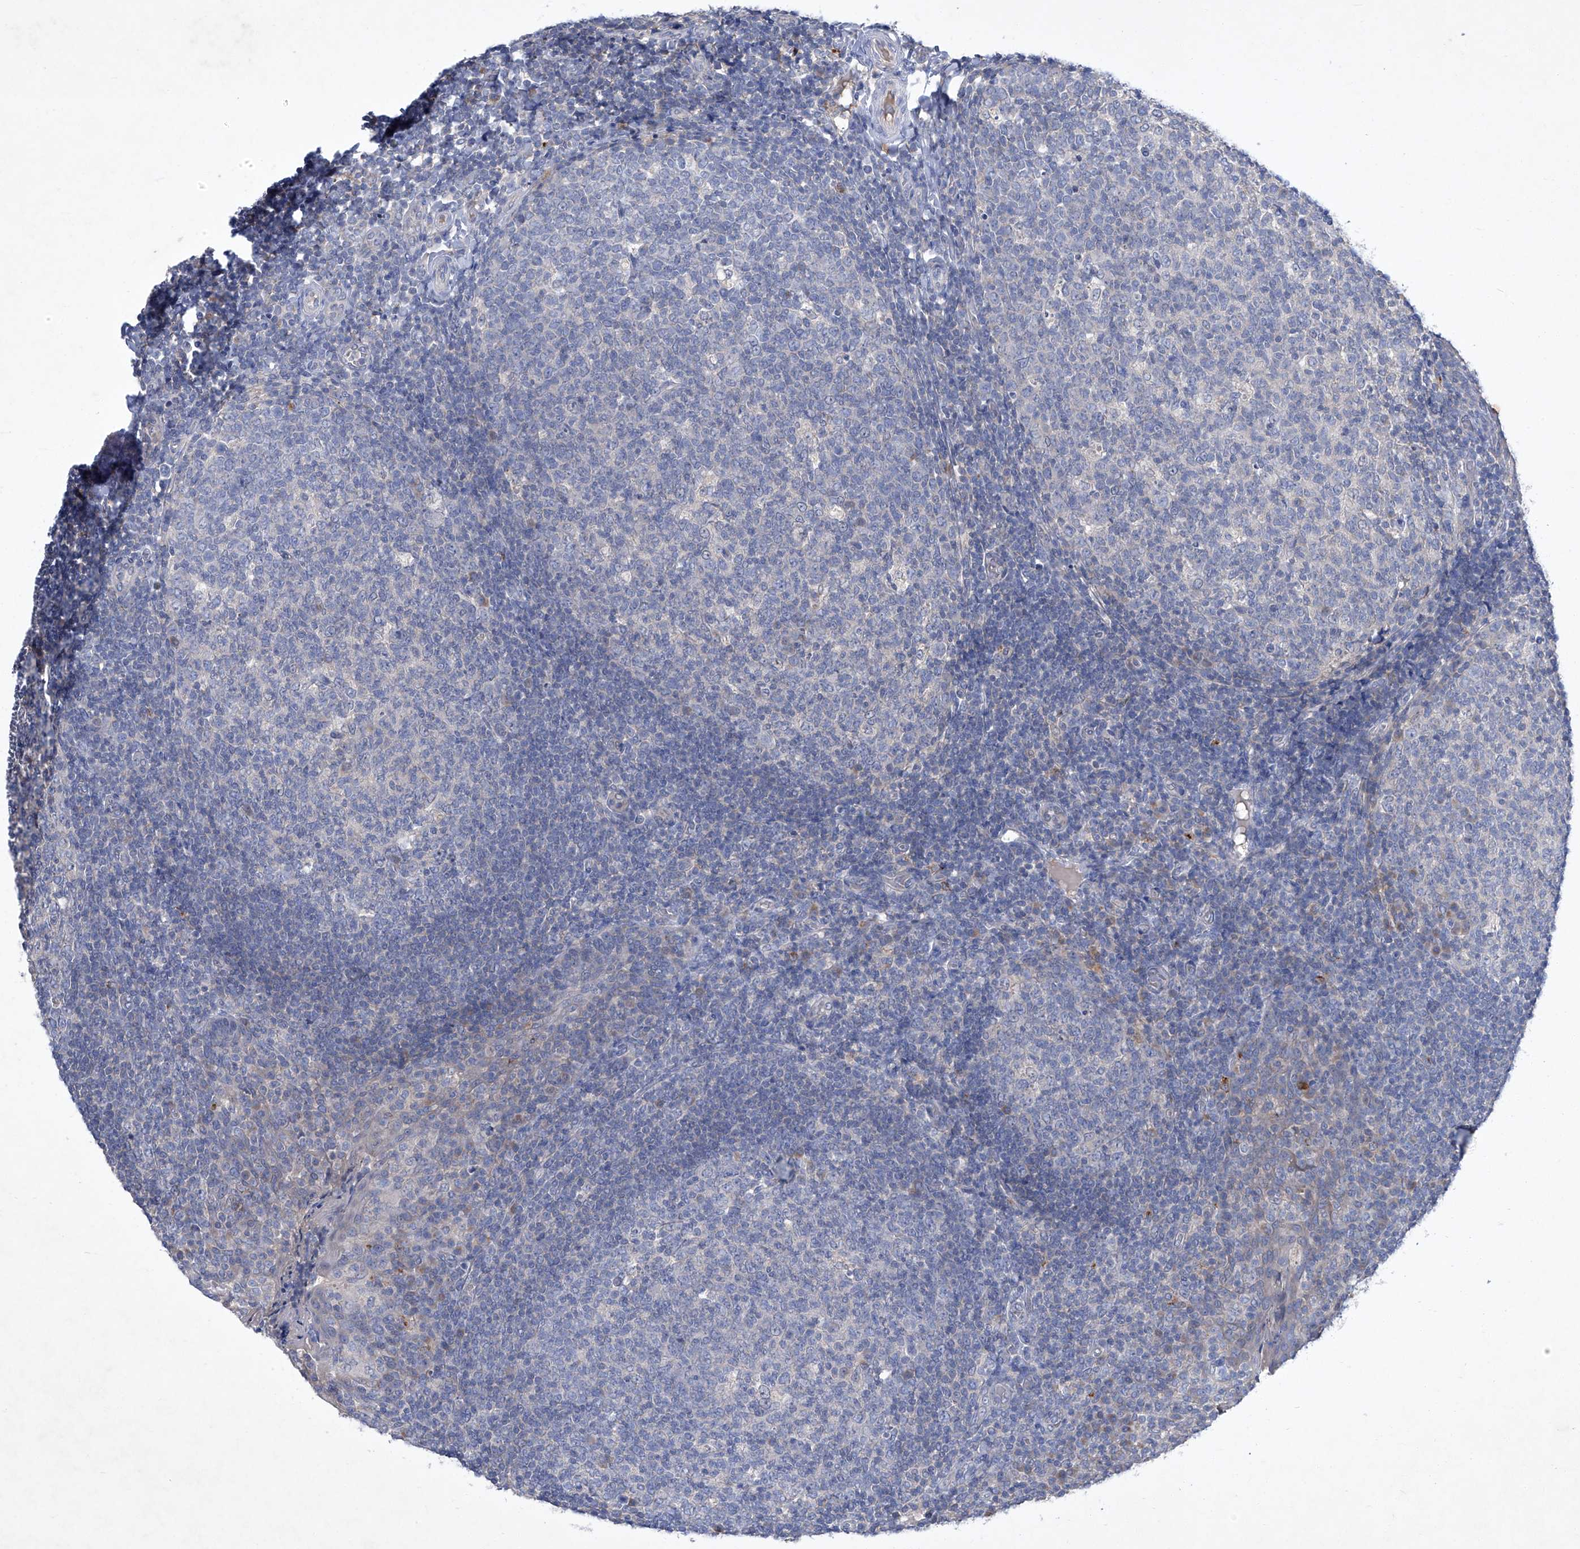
{"staining": {"intensity": "negative", "quantity": "none", "location": "none"}, "tissue": "tonsil", "cell_type": "Germinal center cells", "image_type": "normal", "snomed": [{"axis": "morphology", "description": "Normal tissue, NOS"}, {"axis": "topography", "description": "Tonsil"}], "caption": "The immunohistochemistry (IHC) photomicrograph has no significant expression in germinal center cells of tonsil.", "gene": "SBK2", "patient": {"sex": "female", "age": 19}}